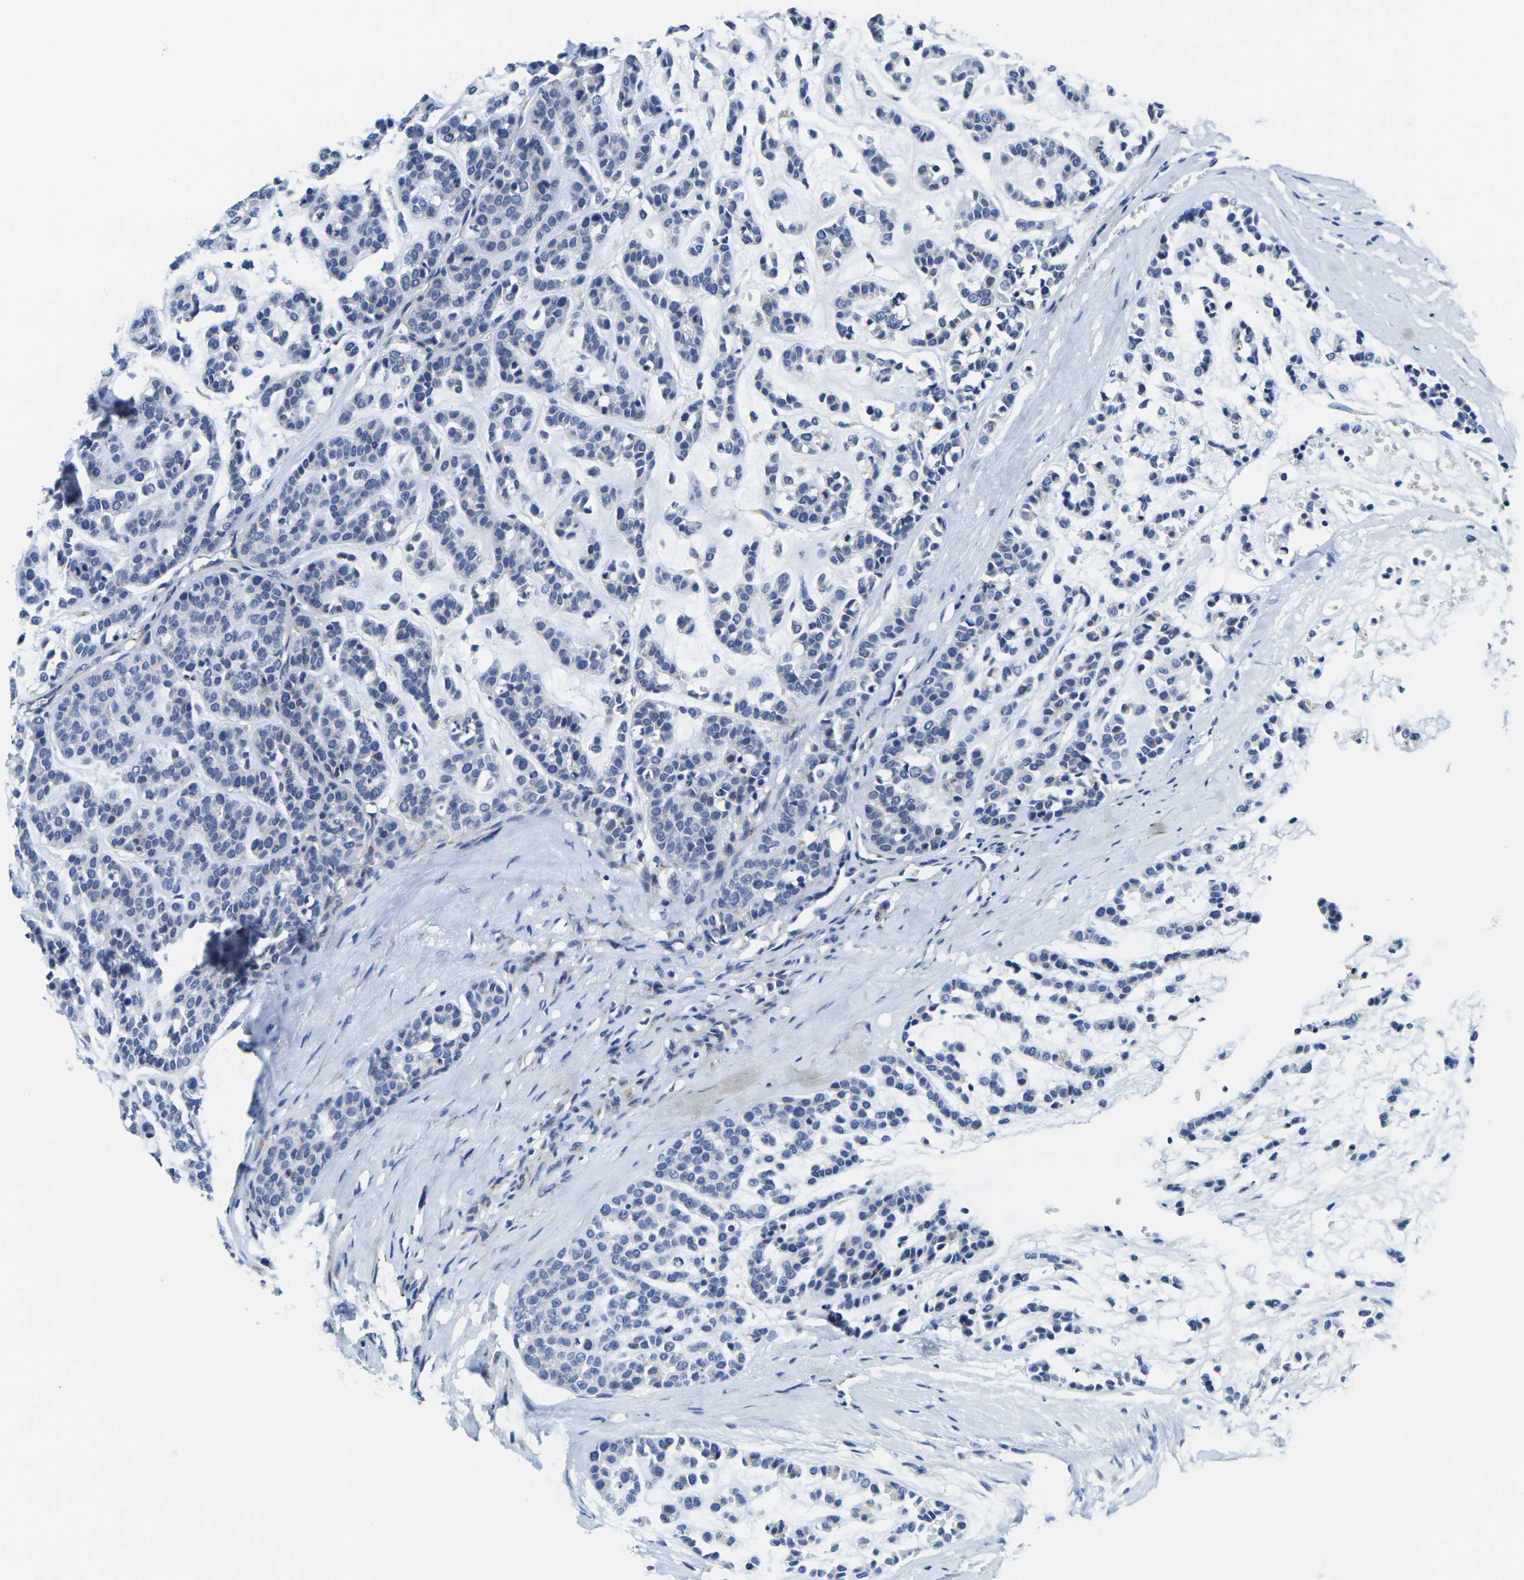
{"staining": {"intensity": "negative", "quantity": "none", "location": "none"}, "tissue": "head and neck cancer", "cell_type": "Tumor cells", "image_type": "cancer", "snomed": [{"axis": "morphology", "description": "Adenocarcinoma, NOS"}, {"axis": "morphology", "description": "Adenoma, NOS"}, {"axis": "topography", "description": "Head-Neck"}], "caption": "Tumor cells are negative for brown protein staining in adenocarcinoma (head and neck). (Immunohistochemistry (ihc), brightfield microscopy, high magnification).", "gene": "CRK", "patient": {"sex": "female", "age": 55}}